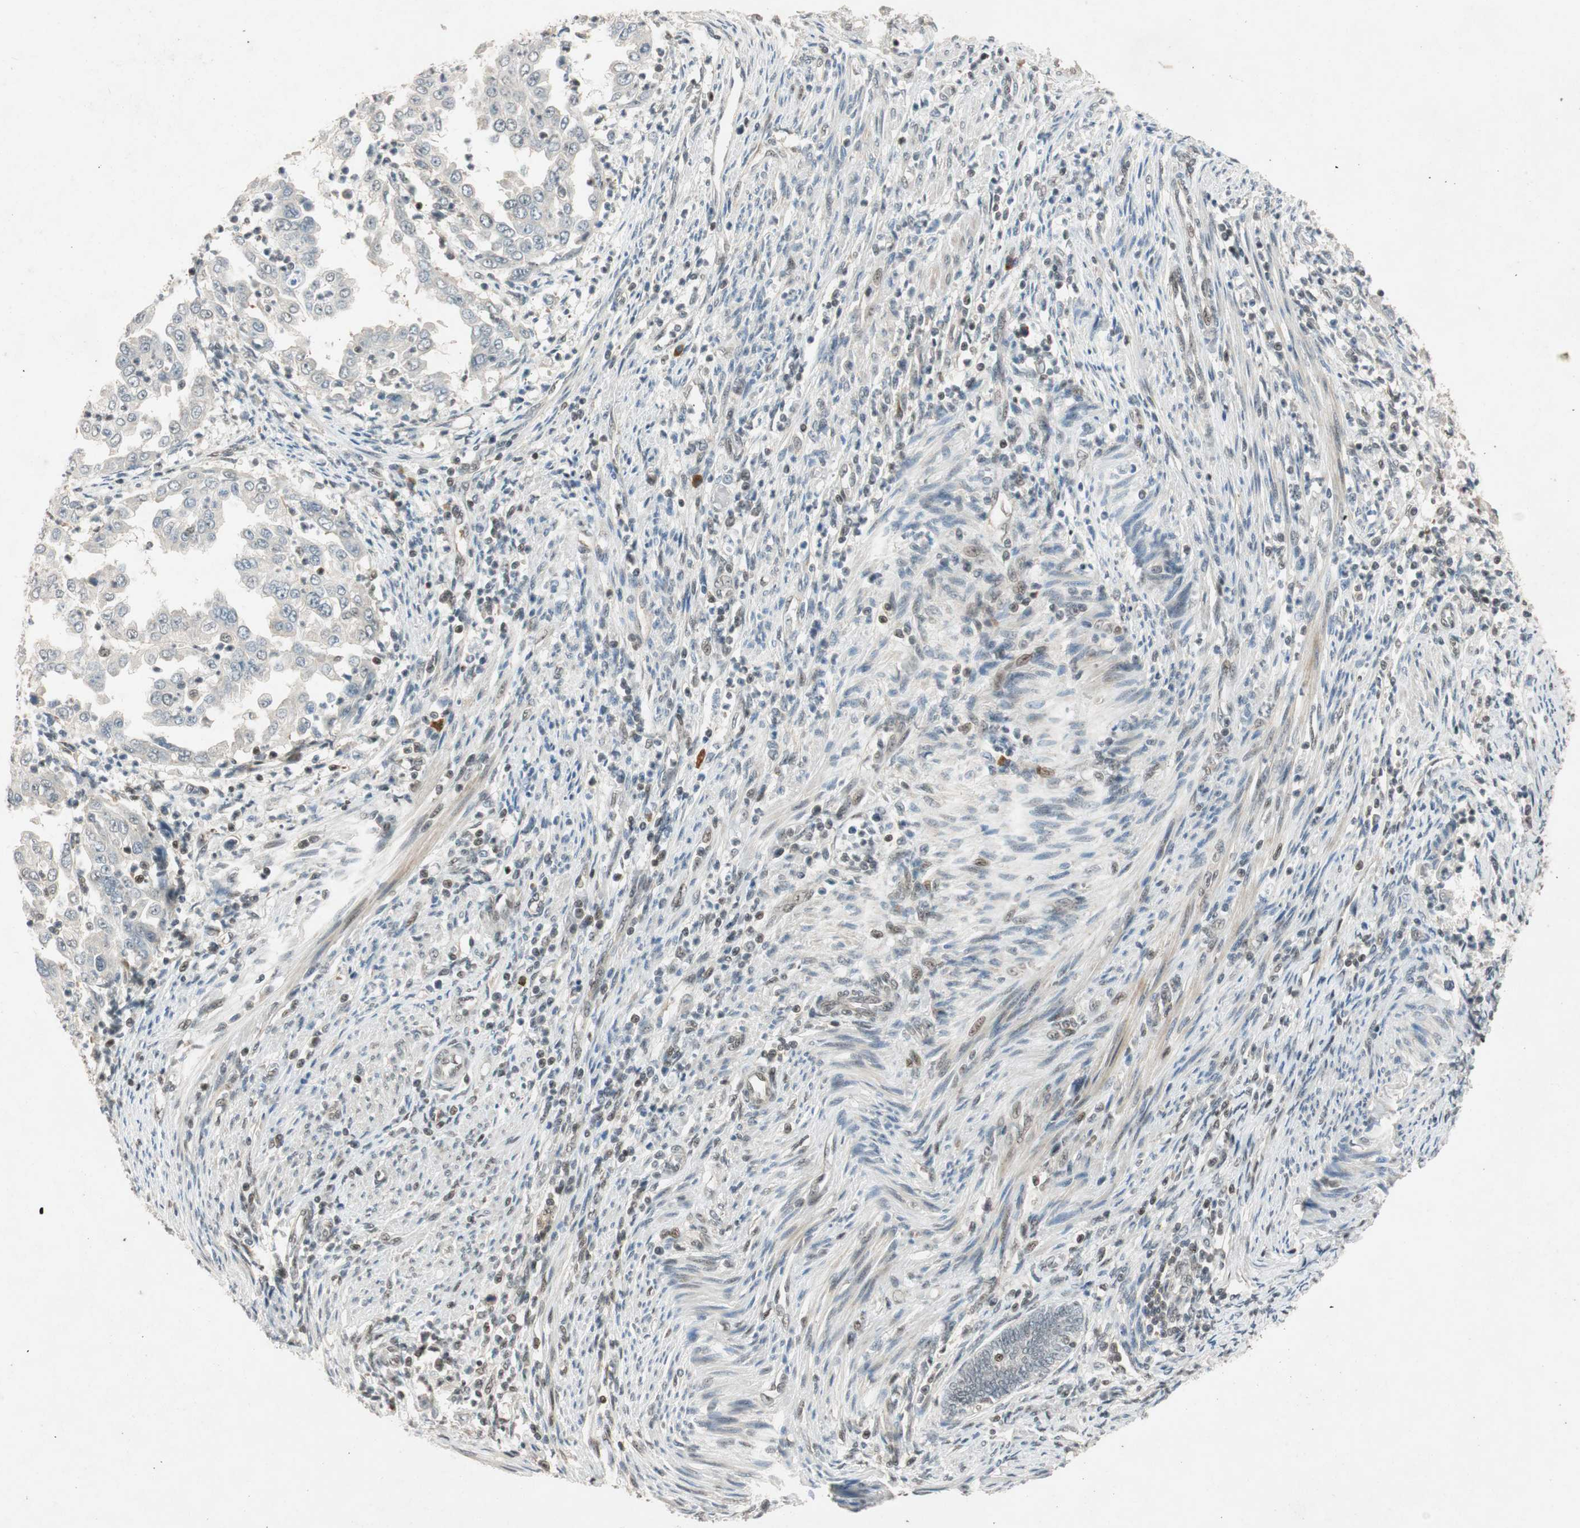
{"staining": {"intensity": "strong", "quantity": "<25%", "location": "nuclear"}, "tissue": "endometrial cancer", "cell_type": "Tumor cells", "image_type": "cancer", "snomed": [{"axis": "morphology", "description": "Adenocarcinoma, NOS"}, {"axis": "topography", "description": "Endometrium"}], "caption": "Adenocarcinoma (endometrial) tissue exhibits strong nuclear staining in approximately <25% of tumor cells", "gene": "NCBP3", "patient": {"sex": "female", "age": 85}}